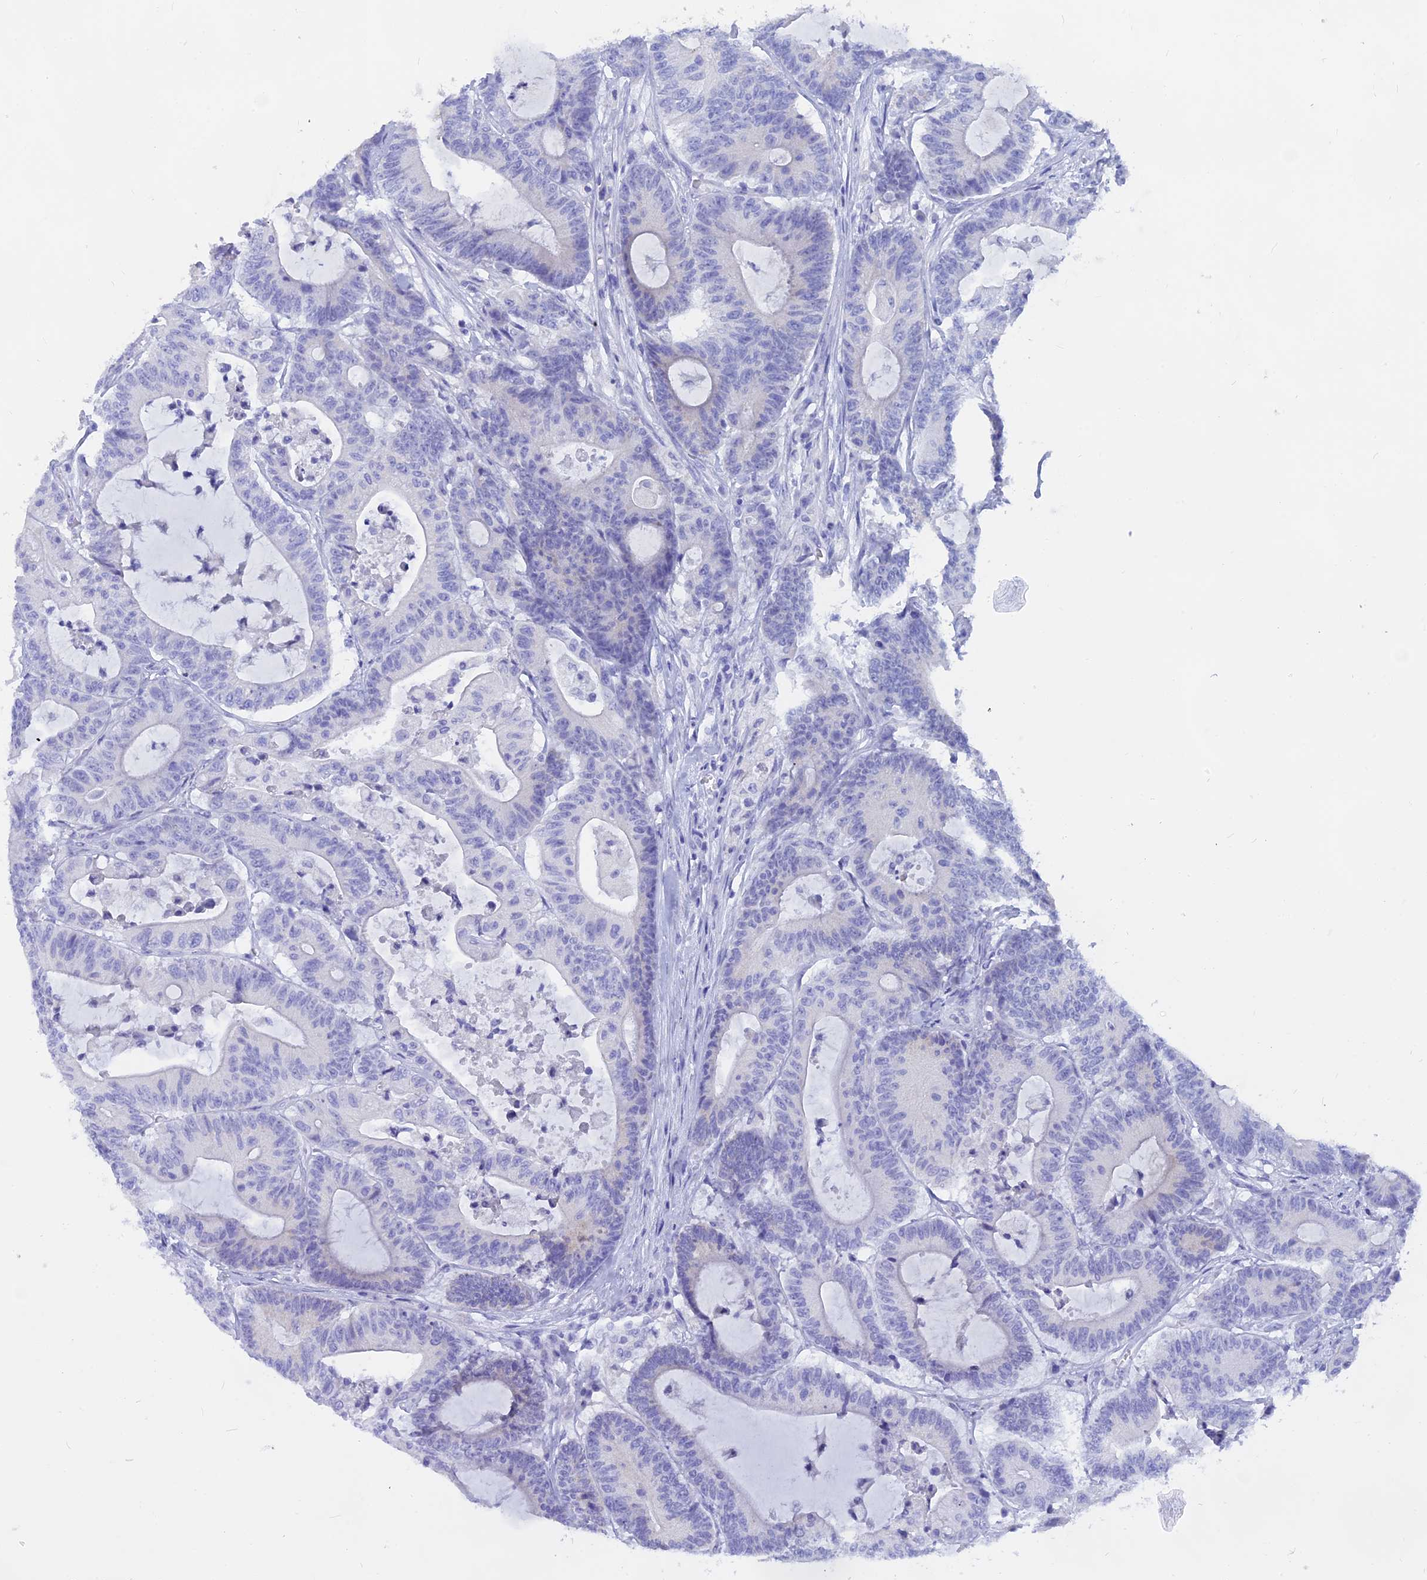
{"staining": {"intensity": "negative", "quantity": "none", "location": "none"}, "tissue": "colorectal cancer", "cell_type": "Tumor cells", "image_type": "cancer", "snomed": [{"axis": "morphology", "description": "Adenocarcinoma, NOS"}, {"axis": "topography", "description": "Colon"}], "caption": "A histopathology image of human colorectal cancer is negative for staining in tumor cells. (Stains: DAB immunohistochemistry (IHC) with hematoxylin counter stain, Microscopy: brightfield microscopy at high magnification).", "gene": "ISCA1", "patient": {"sex": "female", "age": 84}}